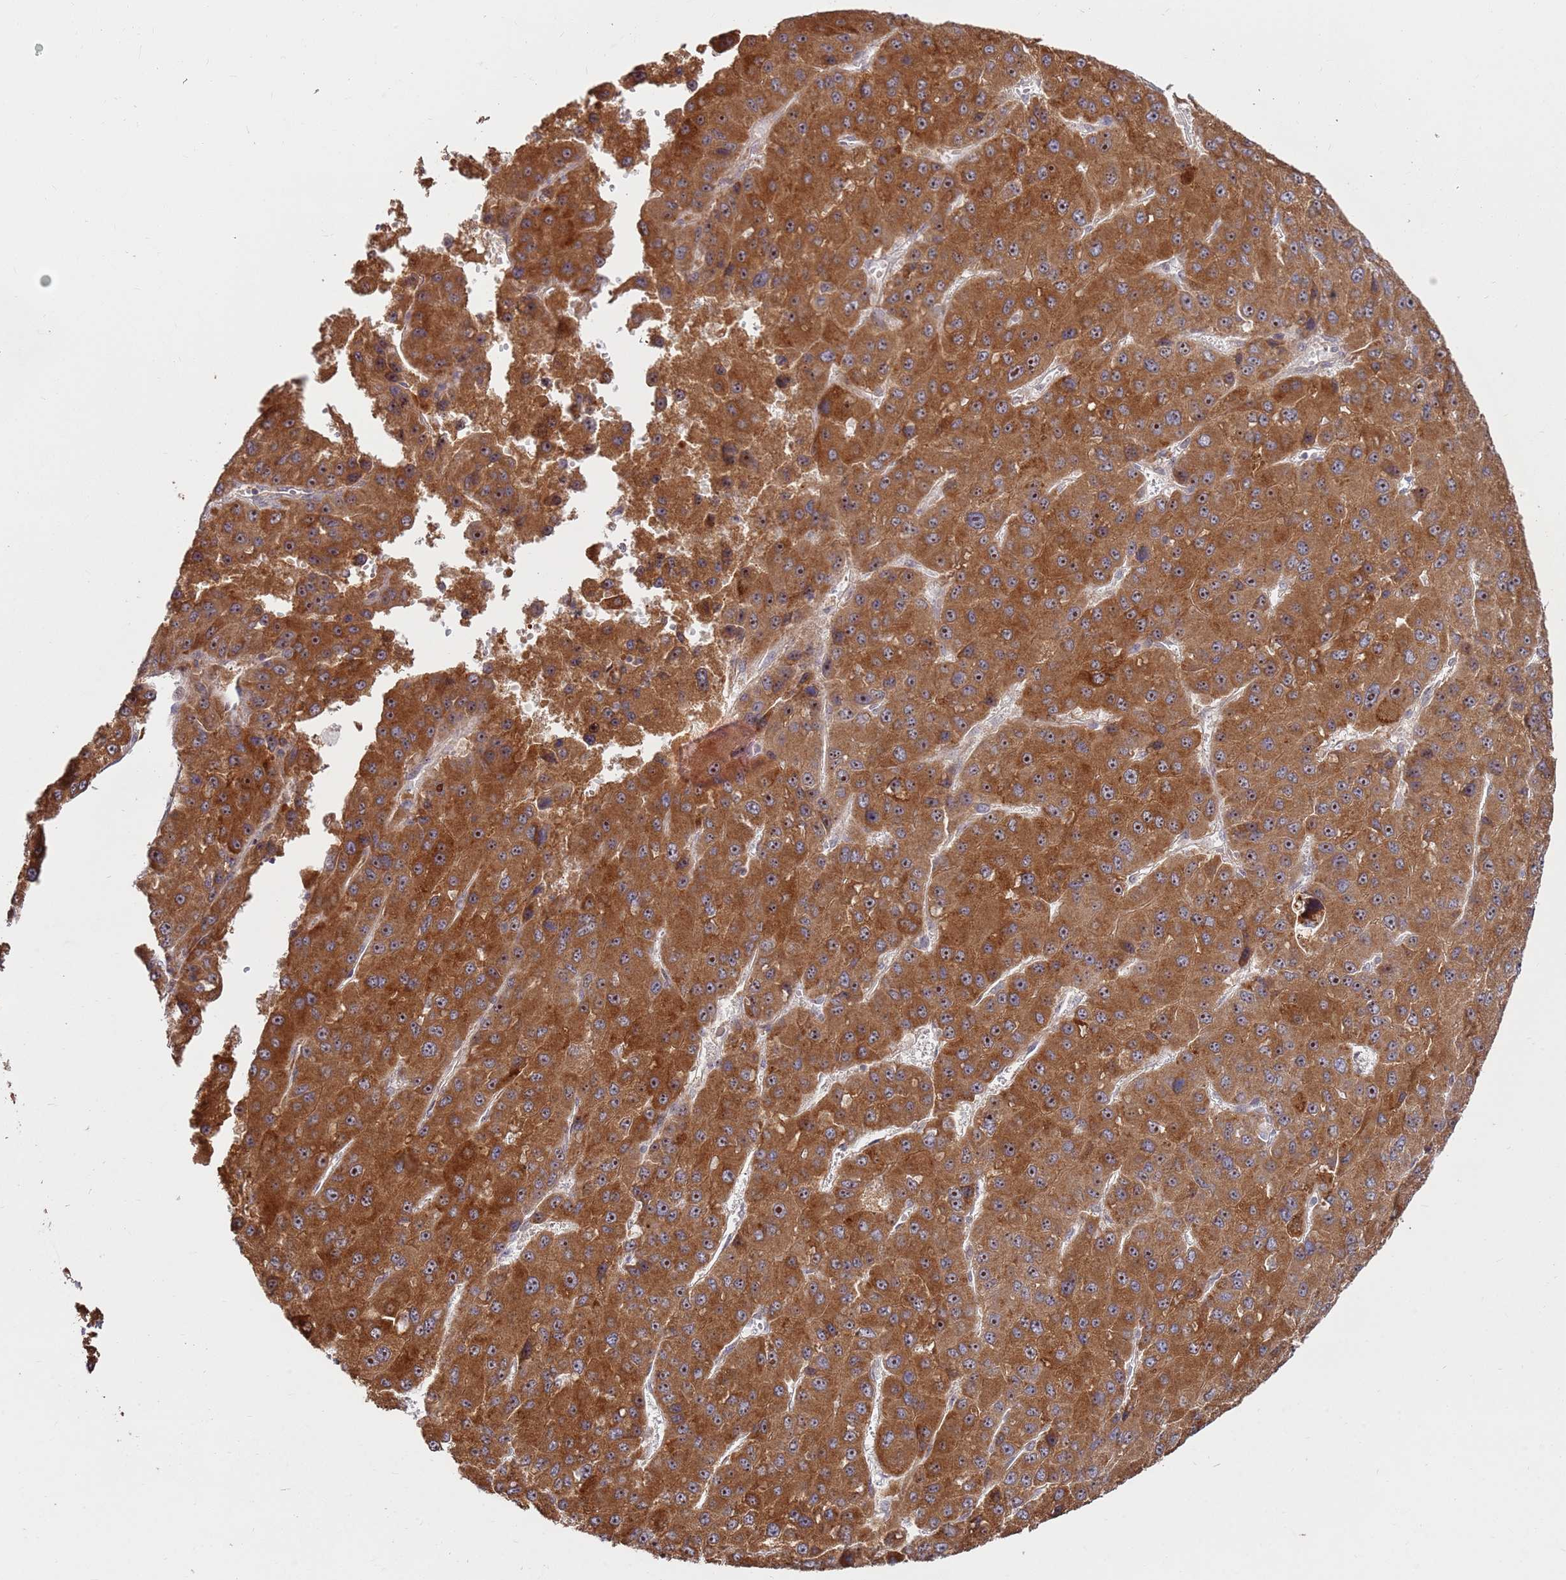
{"staining": {"intensity": "strong", "quantity": ">75%", "location": "cytoplasmic/membranous"}, "tissue": "liver cancer", "cell_type": "Tumor cells", "image_type": "cancer", "snomed": [{"axis": "morphology", "description": "Carcinoma, Hepatocellular, NOS"}, {"axis": "topography", "description": "Liver"}], "caption": "Liver cancer (hepatocellular carcinoma) tissue demonstrates strong cytoplasmic/membranous staining in about >75% of tumor cells The protein is shown in brown color, while the nuclei are stained blue.", "gene": "KIF25", "patient": {"sex": "female", "age": 73}}